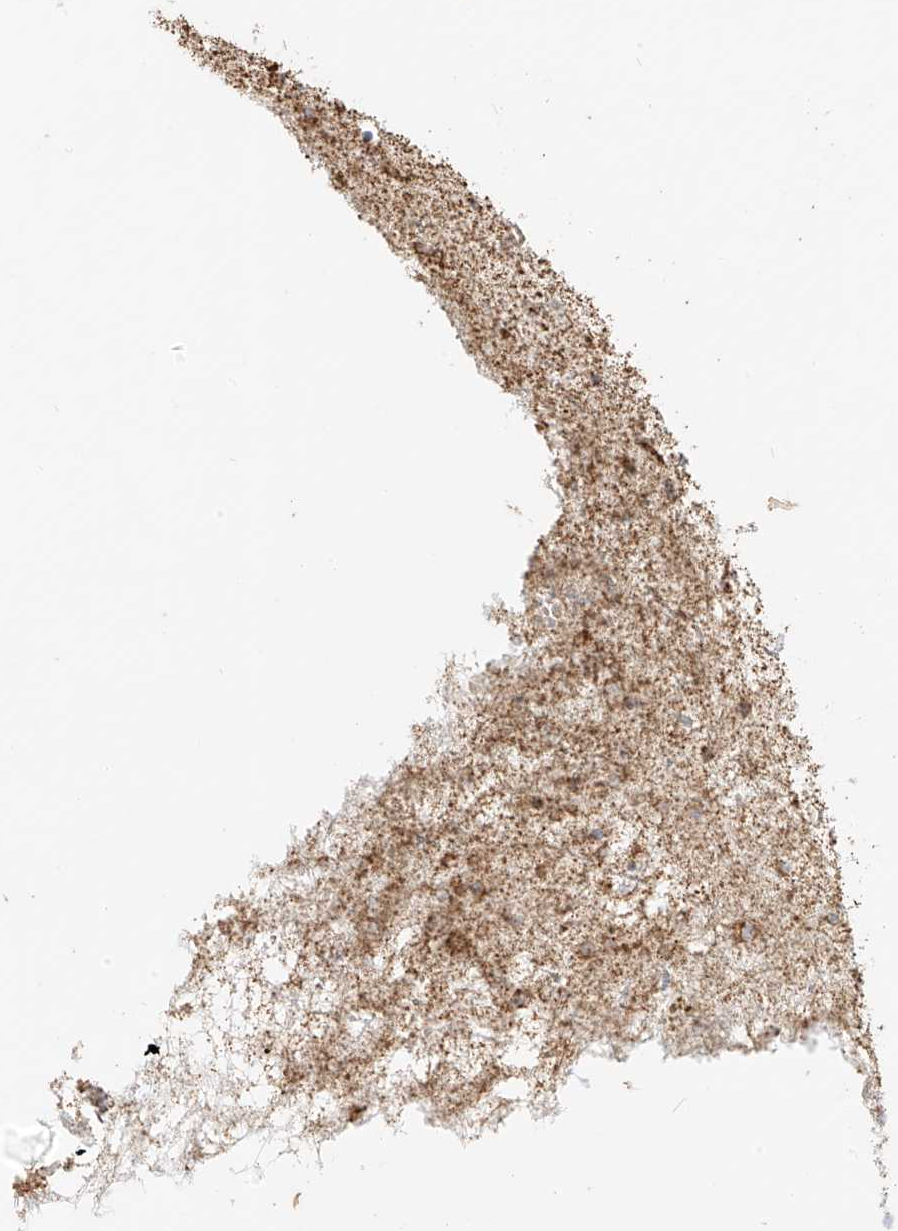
{"staining": {"intensity": "moderate", "quantity": "25%-75%", "location": "cytoplasmic/membranous"}, "tissue": "glioma", "cell_type": "Tumor cells", "image_type": "cancer", "snomed": [{"axis": "morphology", "description": "Glioma, malignant, Low grade"}, {"axis": "topography", "description": "Brain"}], "caption": "Immunohistochemistry micrograph of neoplastic tissue: glioma stained using IHC displays medium levels of moderate protein expression localized specifically in the cytoplasmic/membranous of tumor cells, appearing as a cytoplasmic/membranous brown color.", "gene": "MIPEP", "patient": {"sex": "female", "age": 37}}